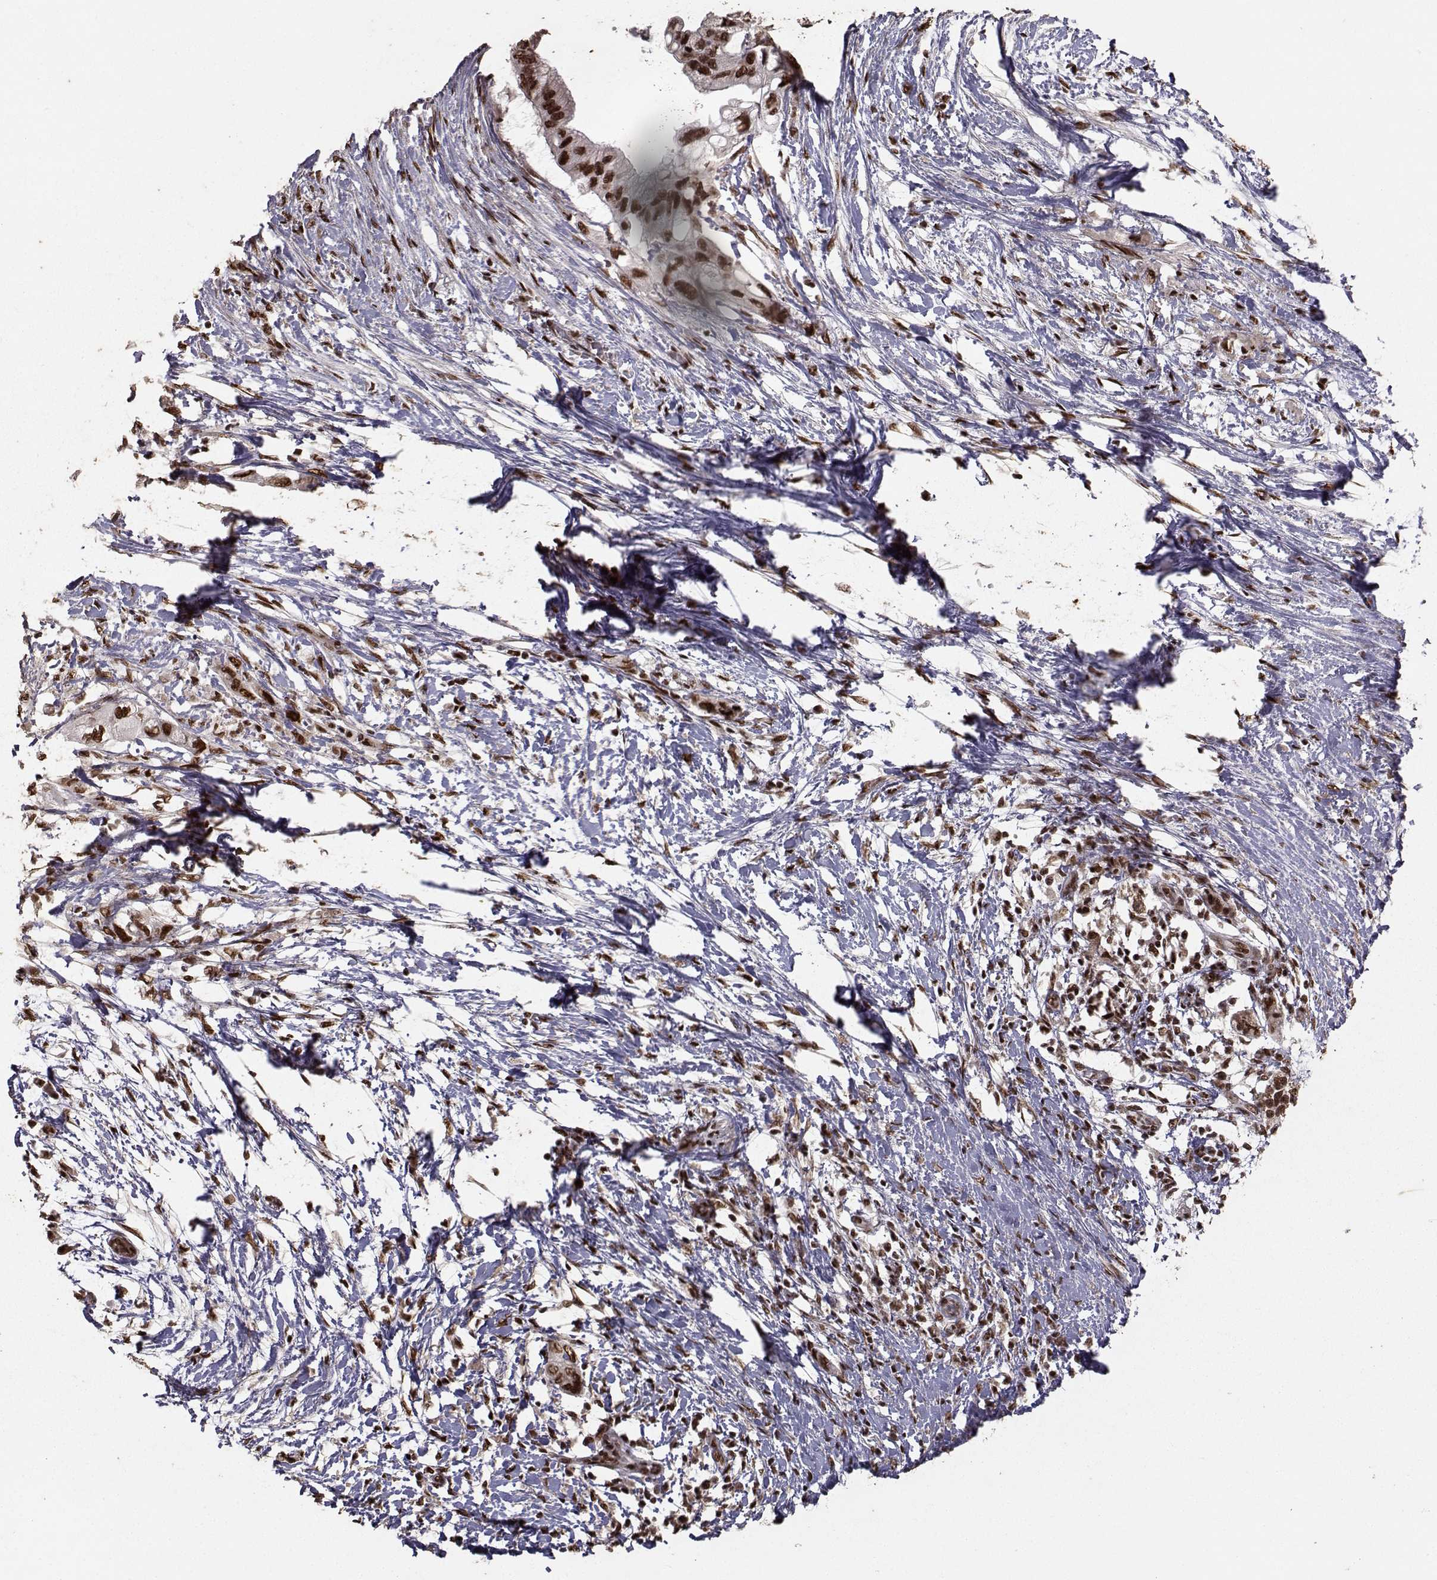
{"staining": {"intensity": "strong", "quantity": ">75%", "location": "nuclear"}, "tissue": "pancreatic cancer", "cell_type": "Tumor cells", "image_type": "cancer", "snomed": [{"axis": "morphology", "description": "Adenocarcinoma, NOS"}, {"axis": "topography", "description": "Pancreas"}], "caption": "Protein expression analysis of human pancreatic adenocarcinoma reveals strong nuclear staining in approximately >75% of tumor cells.", "gene": "SF1", "patient": {"sex": "female", "age": 72}}